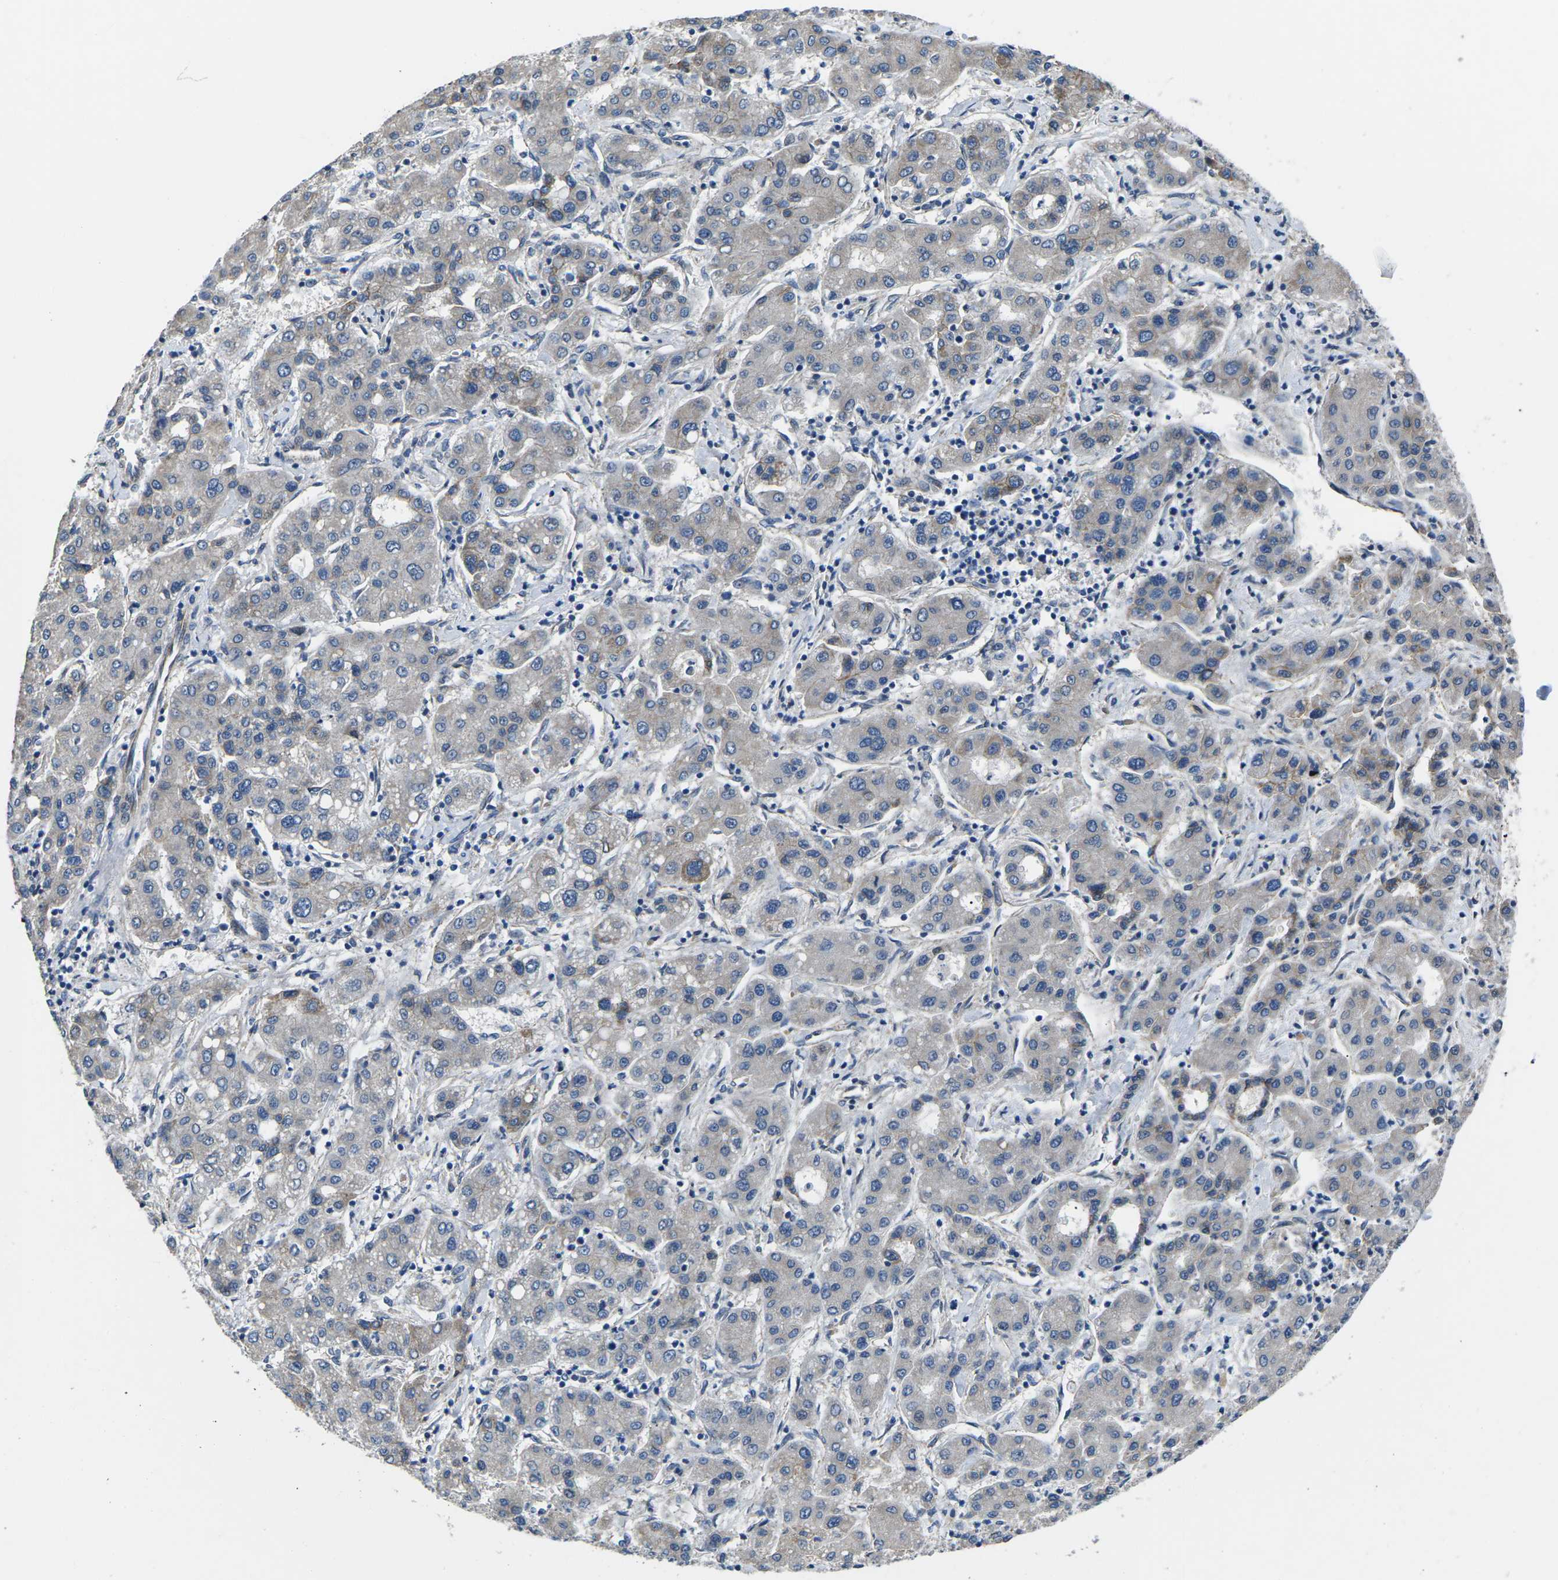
{"staining": {"intensity": "negative", "quantity": "none", "location": "none"}, "tissue": "liver cancer", "cell_type": "Tumor cells", "image_type": "cancer", "snomed": [{"axis": "morphology", "description": "Carcinoma, Hepatocellular, NOS"}, {"axis": "topography", "description": "Liver"}], "caption": "This is an IHC micrograph of human liver cancer (hepatocellular carcinoma). There is no staining in tumor cells.", "gene": "CTNND1", "patient": {"sex": "male", "age": 65}}